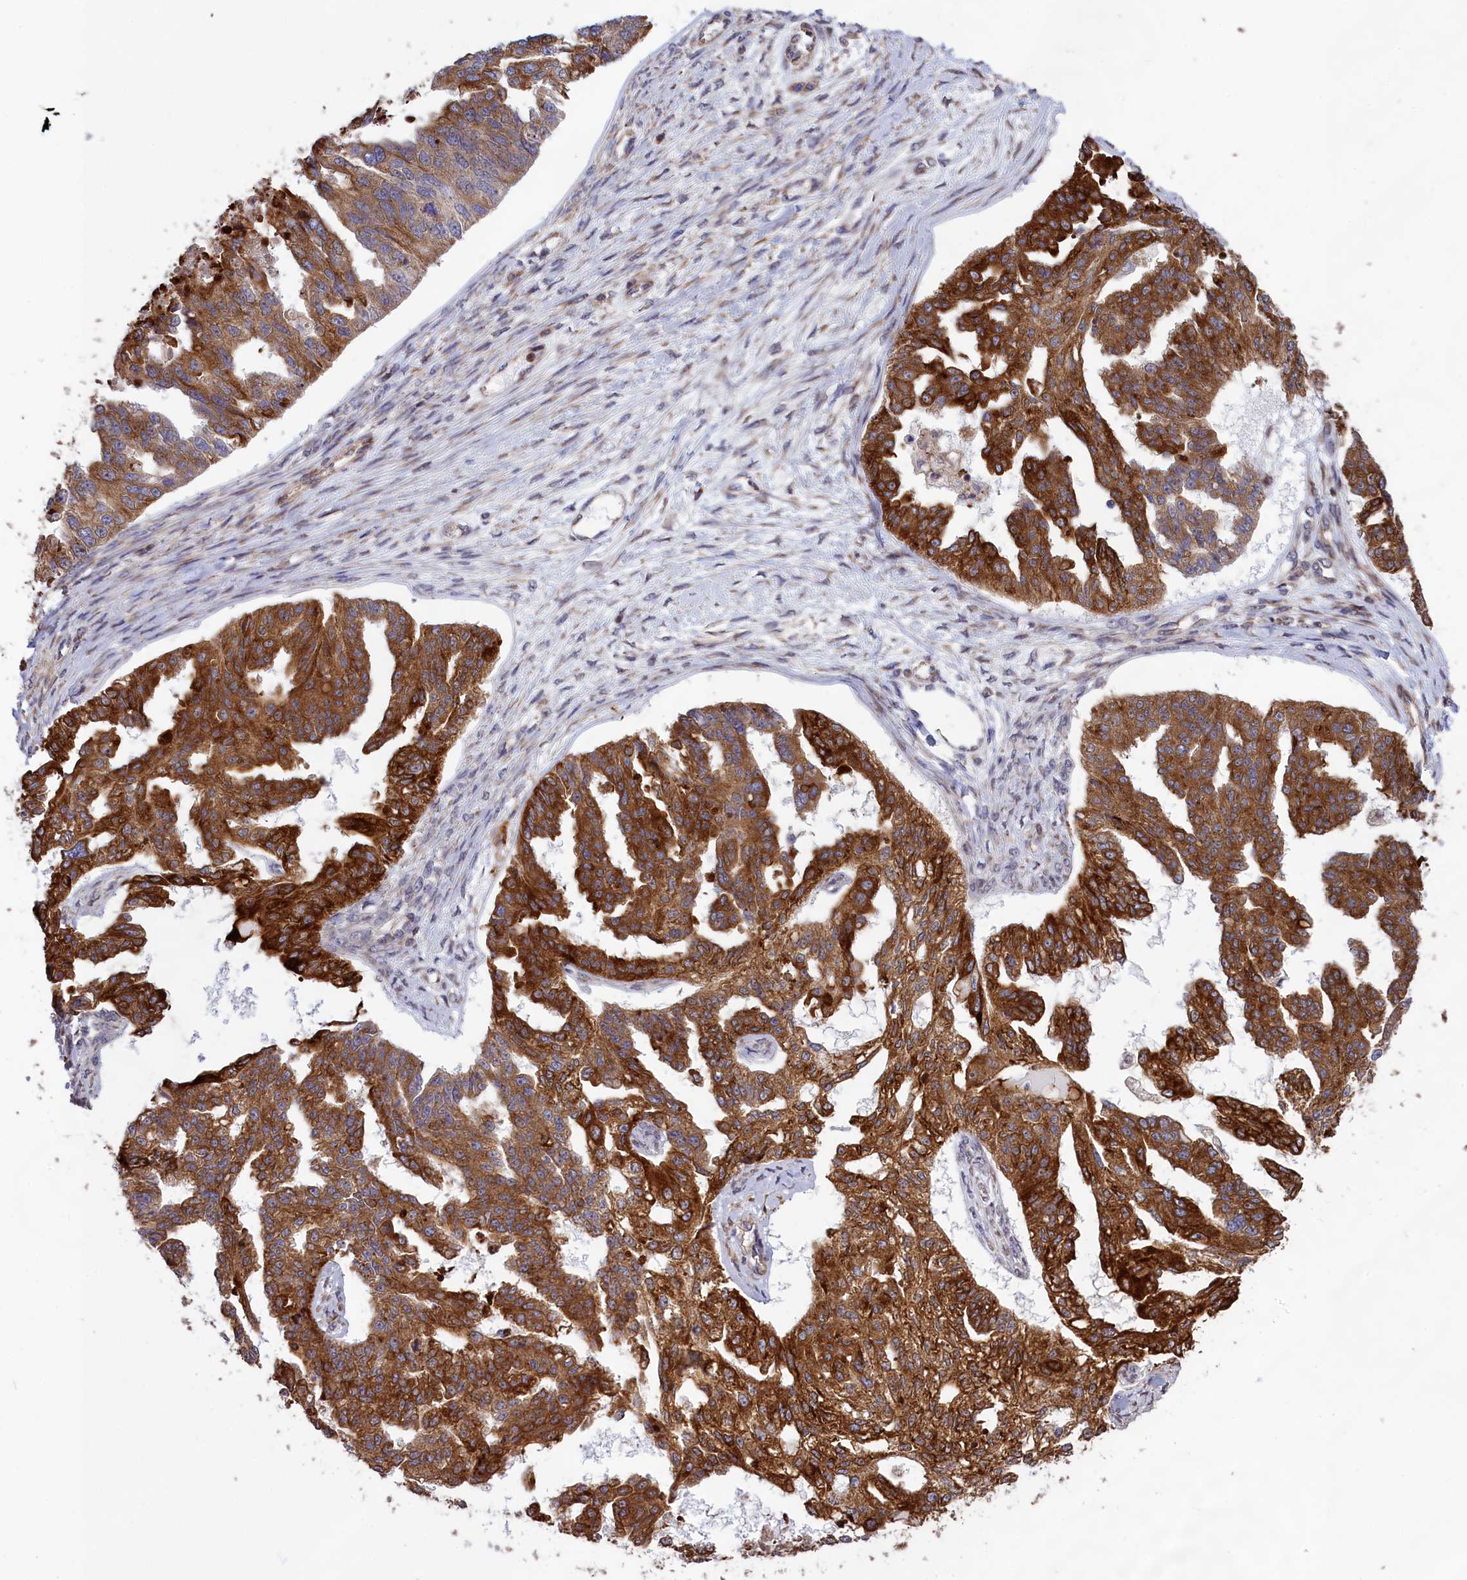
{"staining": {"intensity": "moderate", "quantity": ">75%", "location": "cytoplasmic/membranous"}, "tissue": "ovarian cancer", "cell_type": "Tumor cells", "image_type": "cancer", "snomed": [{"axis": "morphology", "description": "Cystadenocarcinoma, serous, NOS"}, {"axis": "topography", "description": "Ovary"}], "caption": "This is an image of immunohistochemistry (IHC) staining of ovarian cancer, which shows moderate expression in the cytoplasmic/membranous of tumor cells.", "gene": "DDX60L", "patient": {"sex": "female", "age": 58}}